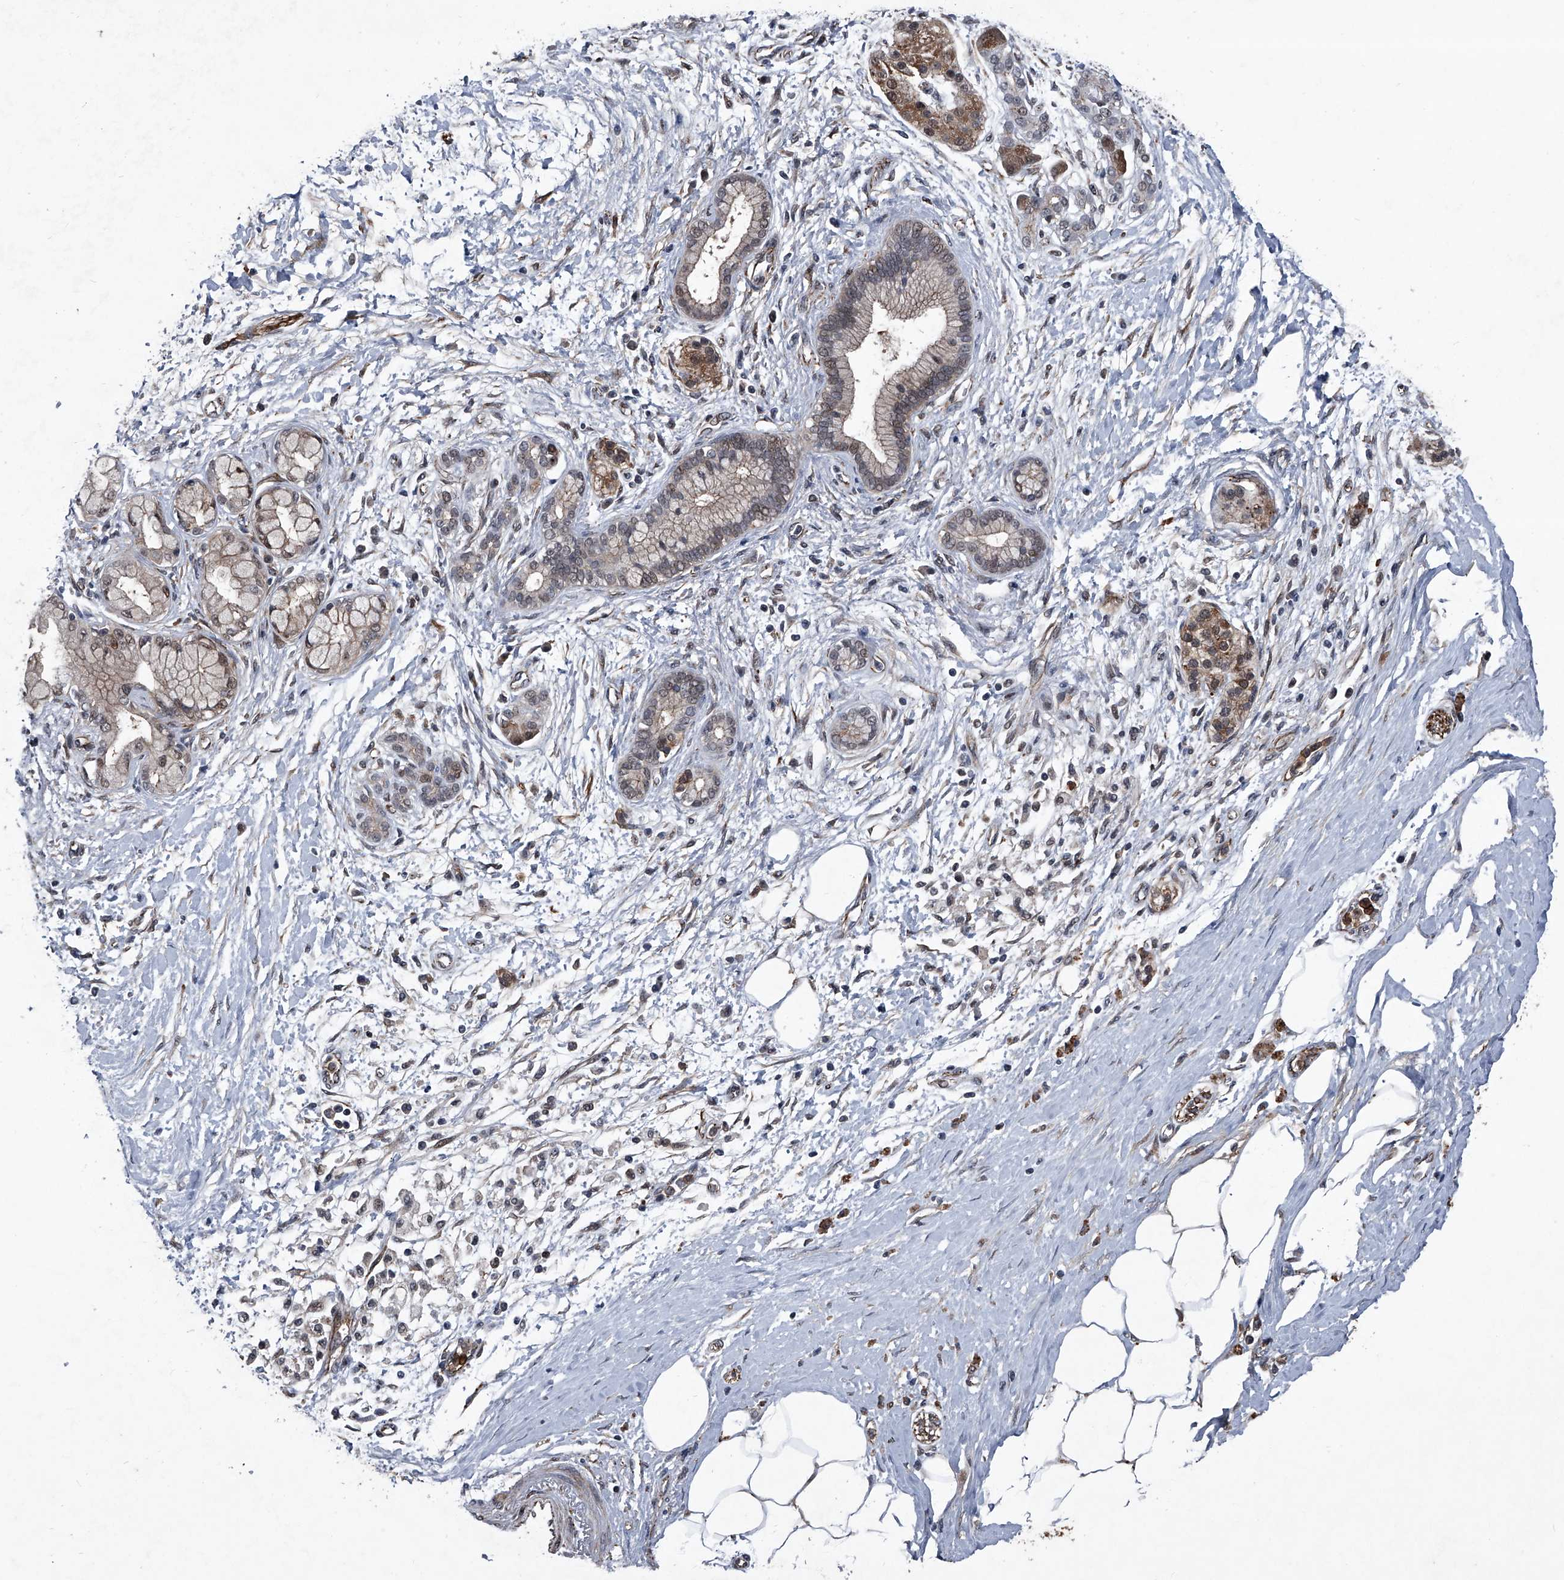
{"staining": {"intensity": "moderate", "quantity": "<25%", "location": "cytoplasmic/membranous,nuclear"}, "tissue": "pancreatic cancer", "cell_type": "Tumor cells", "image_type": "cancer", "snomed": [{"axis": "morphology", "description": "Adenocarcinoma, NOS"}, {"axis": "topography", "description": "Pancreas"}], "caption": "Pancreatic cancer stained for a protein reveals moderate cytoplasmic/membranous and nuclear positivity in tumor cells.", "gene": "MAPKAP1", "patient": {"sex": "male", "age": 58}}